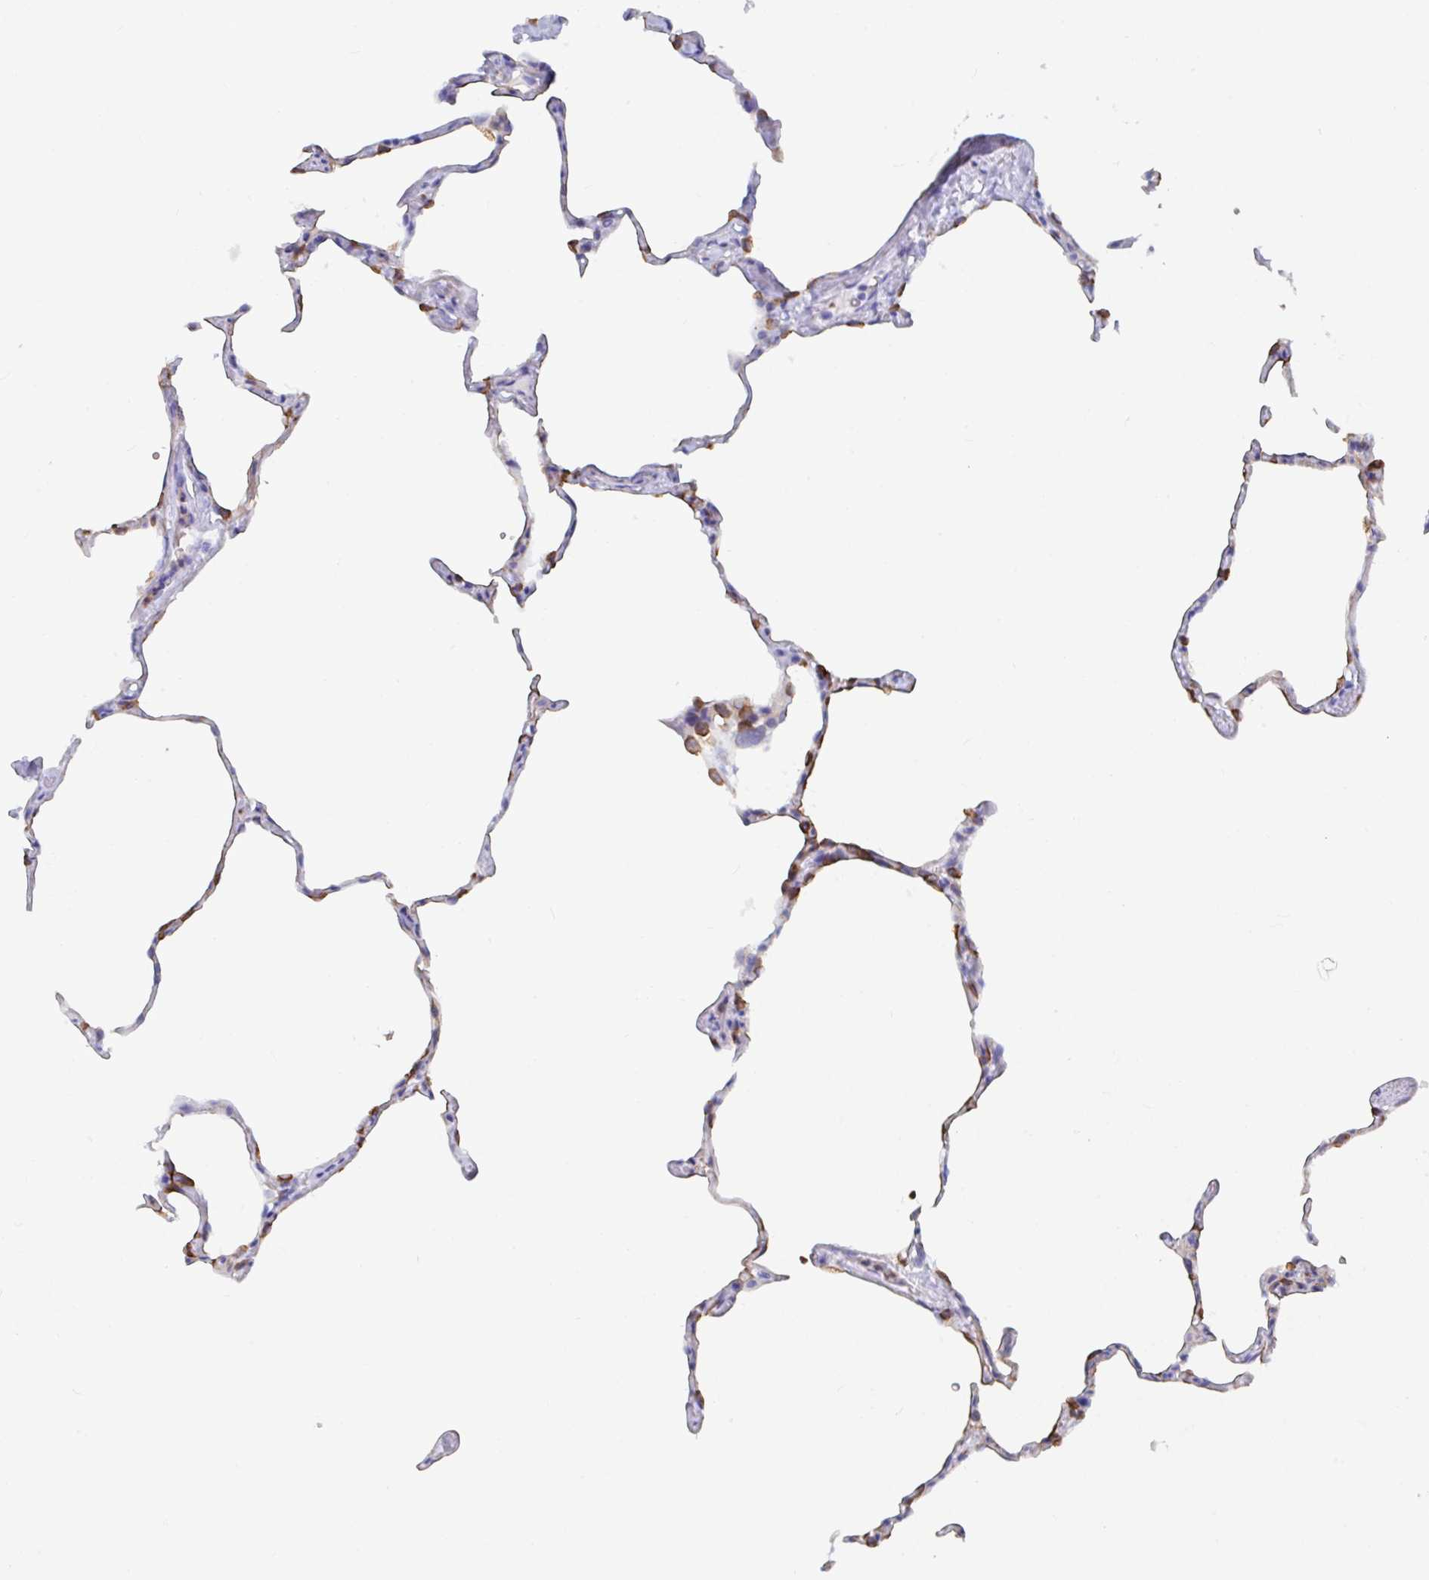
{"staining": {"intensity": "moderate", "quantity": "25%-75%", "location": "cytoplasmic/membranous"}, "tissue": "lung", "cell_type": "Alveolar cells", "image_type": "normal", "snomed": [{"axis": "morphology", "description": "Normal tissue, NOS"}, {"axis": "topography", "description": "Lung"}], "caption": "Brown immunohistochemical staining in benign lung reveals moderate cytoplasmic/membranous positivity in about 25%-75% of alveolar cells. Using DAB (brown) and hematoxylin (blue) stains, captured at high magnification using brightfield microscopy.", "gene": "CLDN8", "patient": {"sex": "male", "age": 65}}